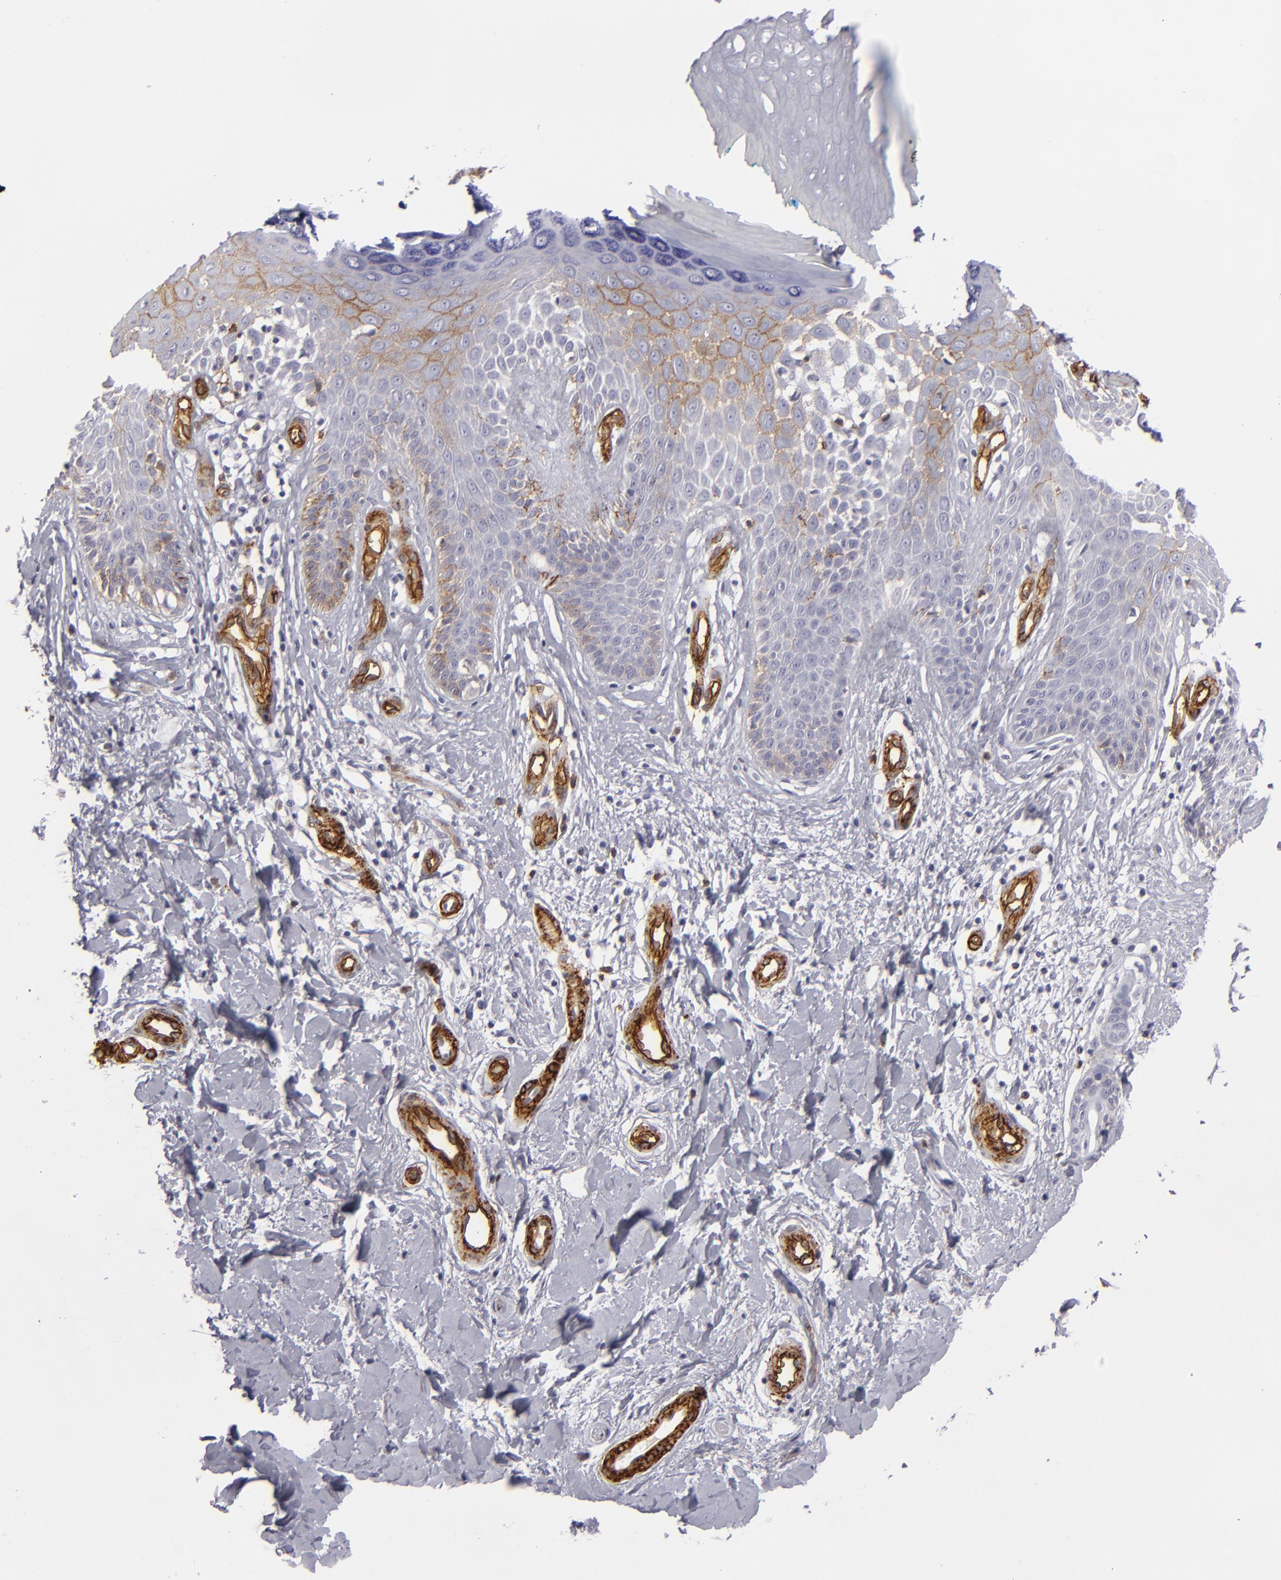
{"staining": {"intensity": "moderate", "quantity": "25%-75%", "location": "cytoplasmic/membranous"}, "tissue": "melanoma", "cell_type": "Tumor cells", "image_type": "cancer", "snomed": [{"axis": "morphology", "description": "Malignant melanoma, NOS"}, {"axis": "topography", "description": "Skin"}], "caption": "A brown stain shows moderate cytoplasmic/membranous staining of a protein in human malignant melanoma tumor cells.", "gene": "MCAM", "patient": {"sex": "male", "age": 79}}